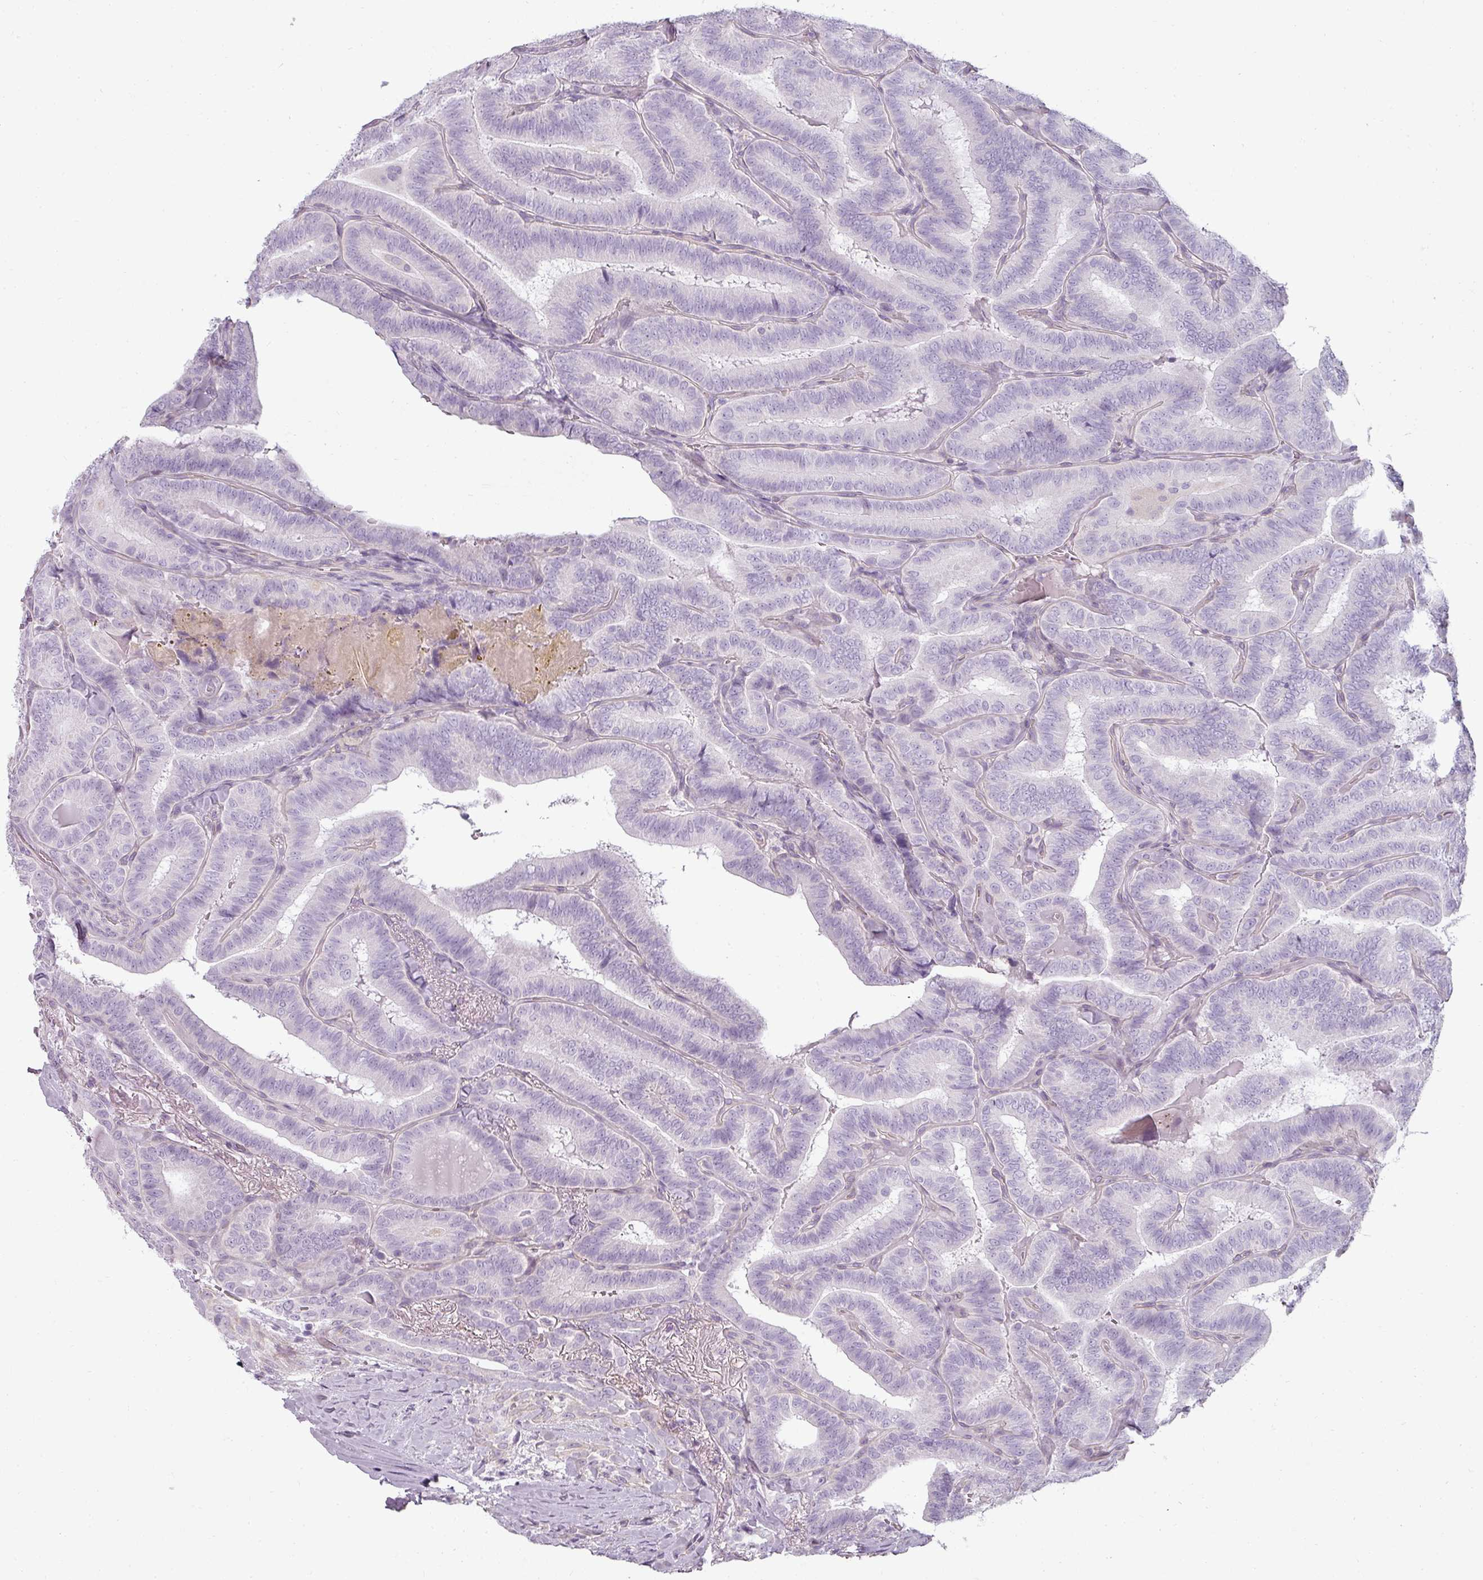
{"staining": {"intensity": "negative", "quantity": "none", "location": "none"}, "tissue": "thyroid cancer", "cell_type": "Tumor cells", "image_type": "cancer", "snomed": [{"axis": "morphology", "description": "Papillary adenocarcinoma, NOS"}, {"axis": "topography", "description": "Thyroid gland"}], "caption": "Immunohistochemistry photomicrograph of thyroid papillary adenocarcinoma stained for a protein (brown), which displays no expression in tumor cells.", "gene": "ASB1", "patient": {"sex": "male", "age": 61}}